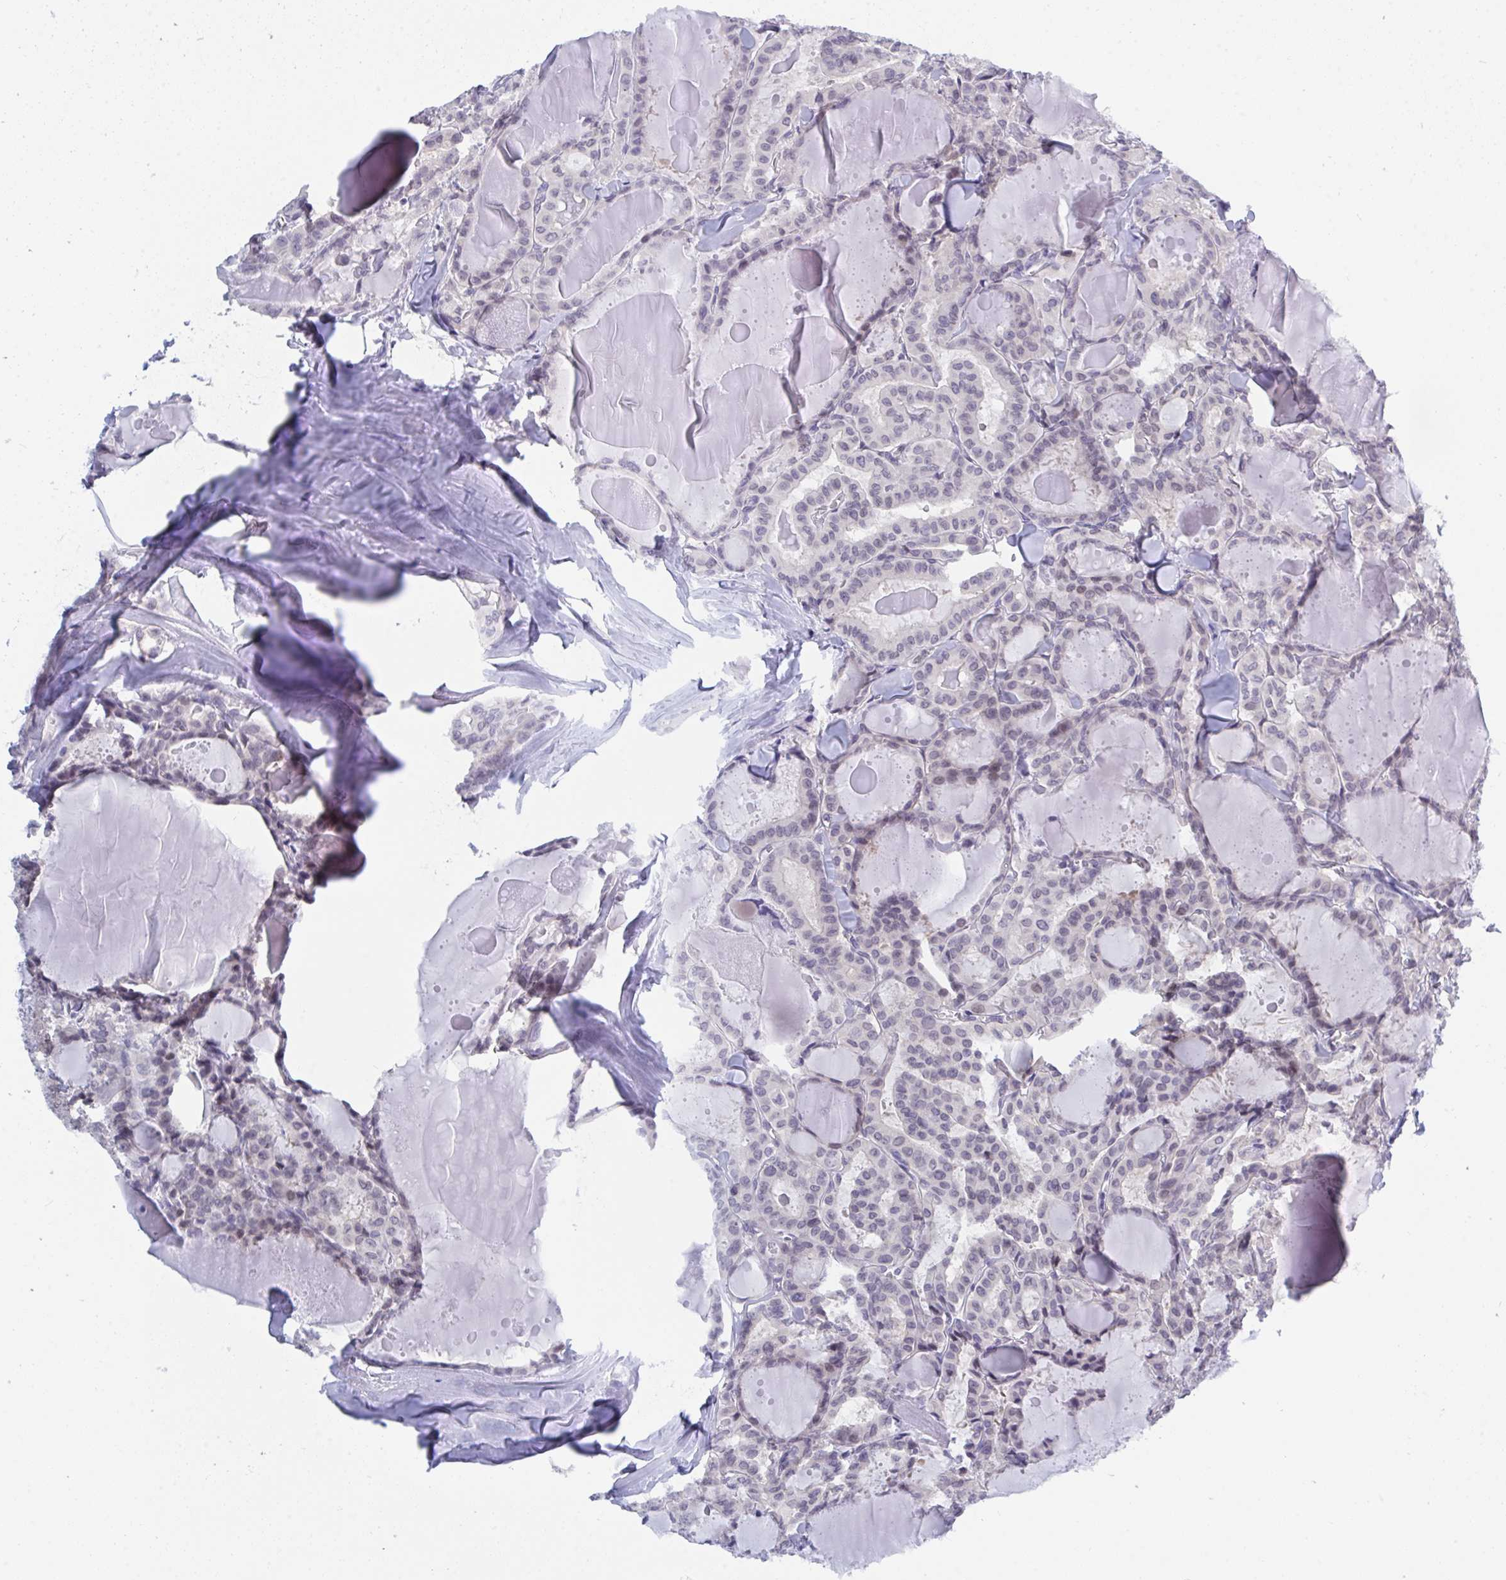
{"staining": {"intensity": "weak", "quantity": "25%-75%", "location": "nuclear"}, "tissue": "thyroid cancer", "cell_type": "Tumor cells", "image_type": "cancer", "snomed": [{"axis": "morphology", "description": "Papillary adenocarcinoma, NOS"}, {"axis": "topography", "description": "Thyroid gland"}], "caption": "The micrograph reveals a brown stain indicating the presence of a protein in the nuclear of tumor cells in papillary adenocarcinoma (thyroid).", "gene": "BMAL2", "patient": {"sex": "male", "age": 87}}